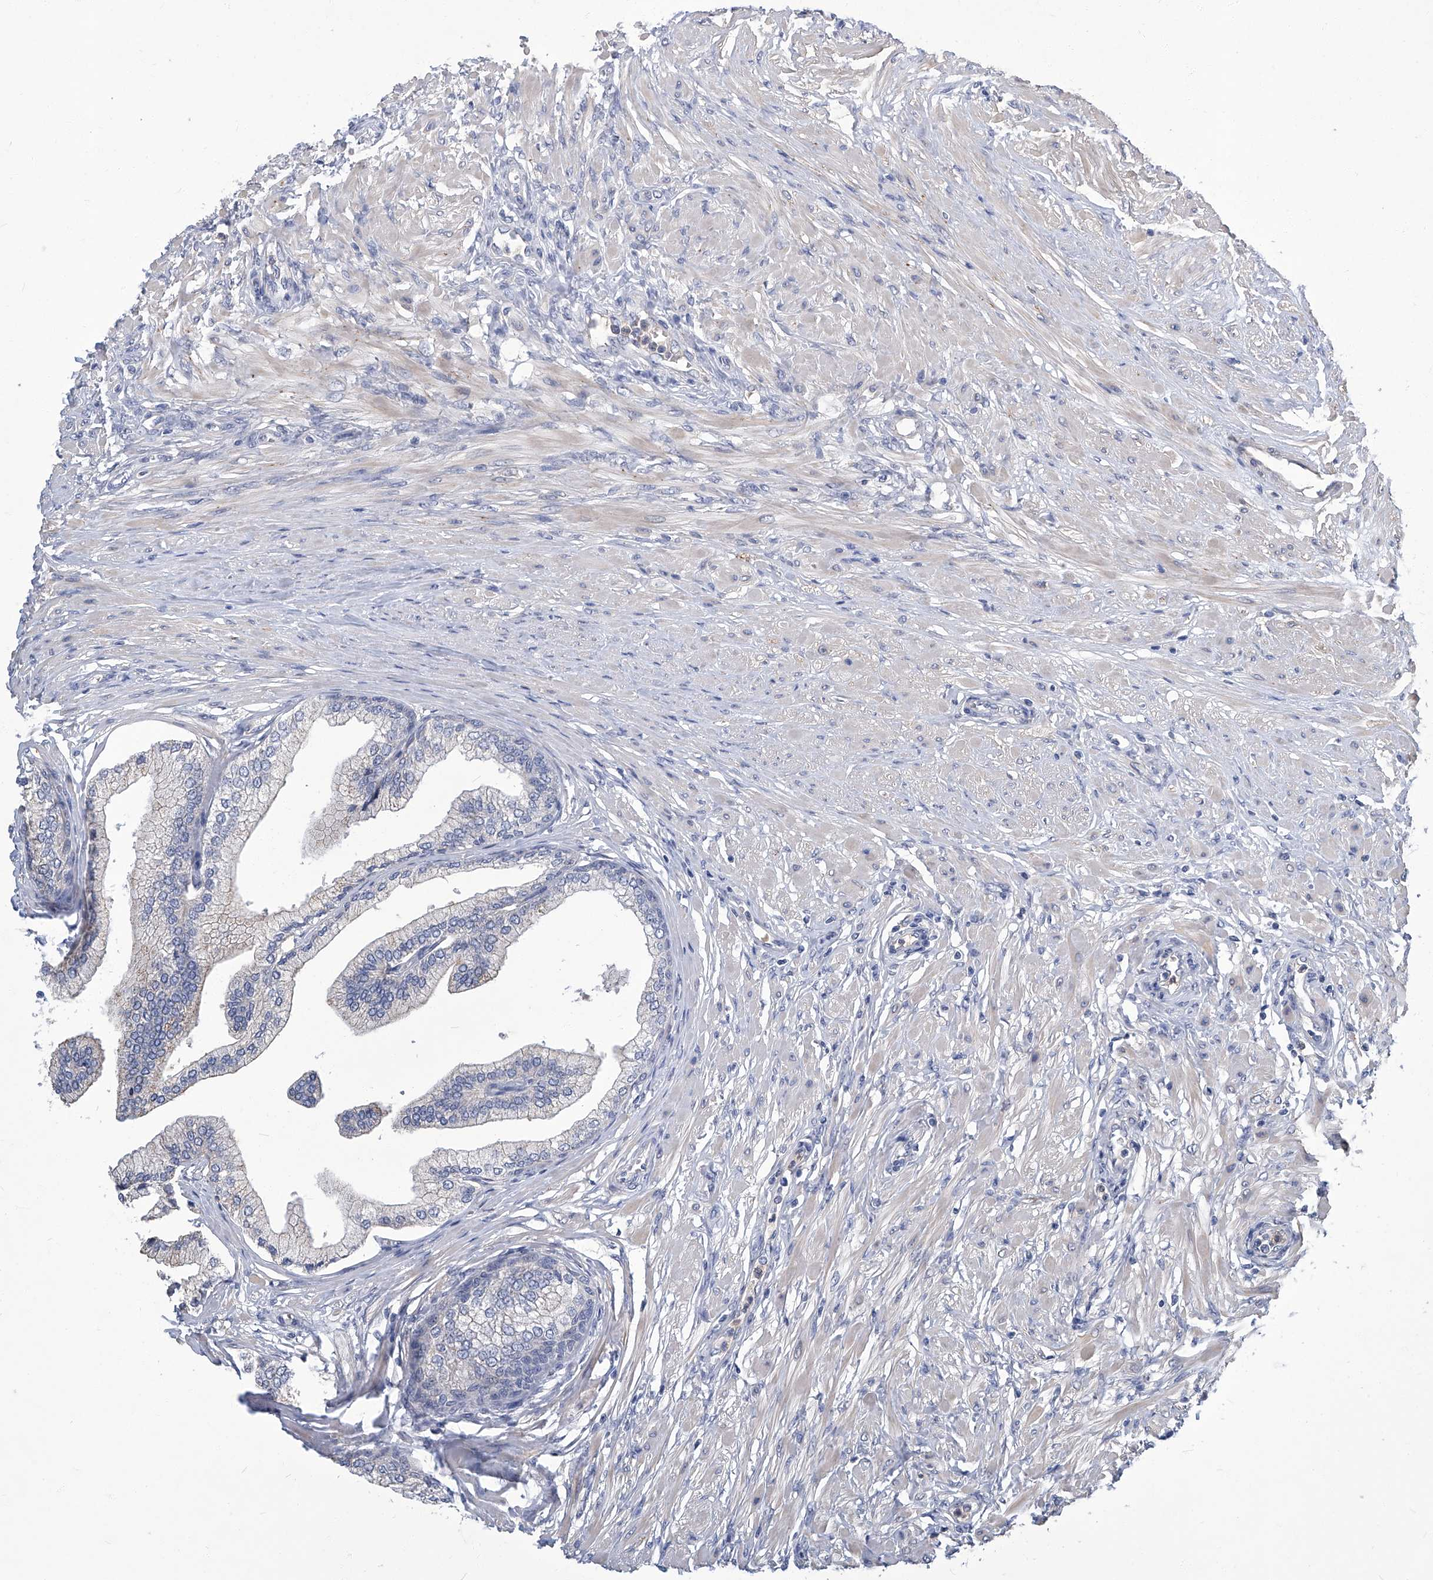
{"staining": {"intensity": "negative", "quantity": "none", "location": "none"}, "tissue": "prostate", "cell_type": "Glandular cells", "image_type": "normal", "snomed": [{"axis": "morphology", "description": "Normal tissue, NOS"}, {"axis": "morphology", "description": "Urothelial carcinoma, Low grade"}, {"axis": "topography", "description": "Urinary bladder"}, {"axis": "topography", "description": "Prostate"}], "caption": "This is an immunohistochemistry (IHC) photomicrograph of benign human prostate. There is no positivity in glandular cells.", "gene": "TGFBR1", "patient": {"sex": "male", "age": 60}}